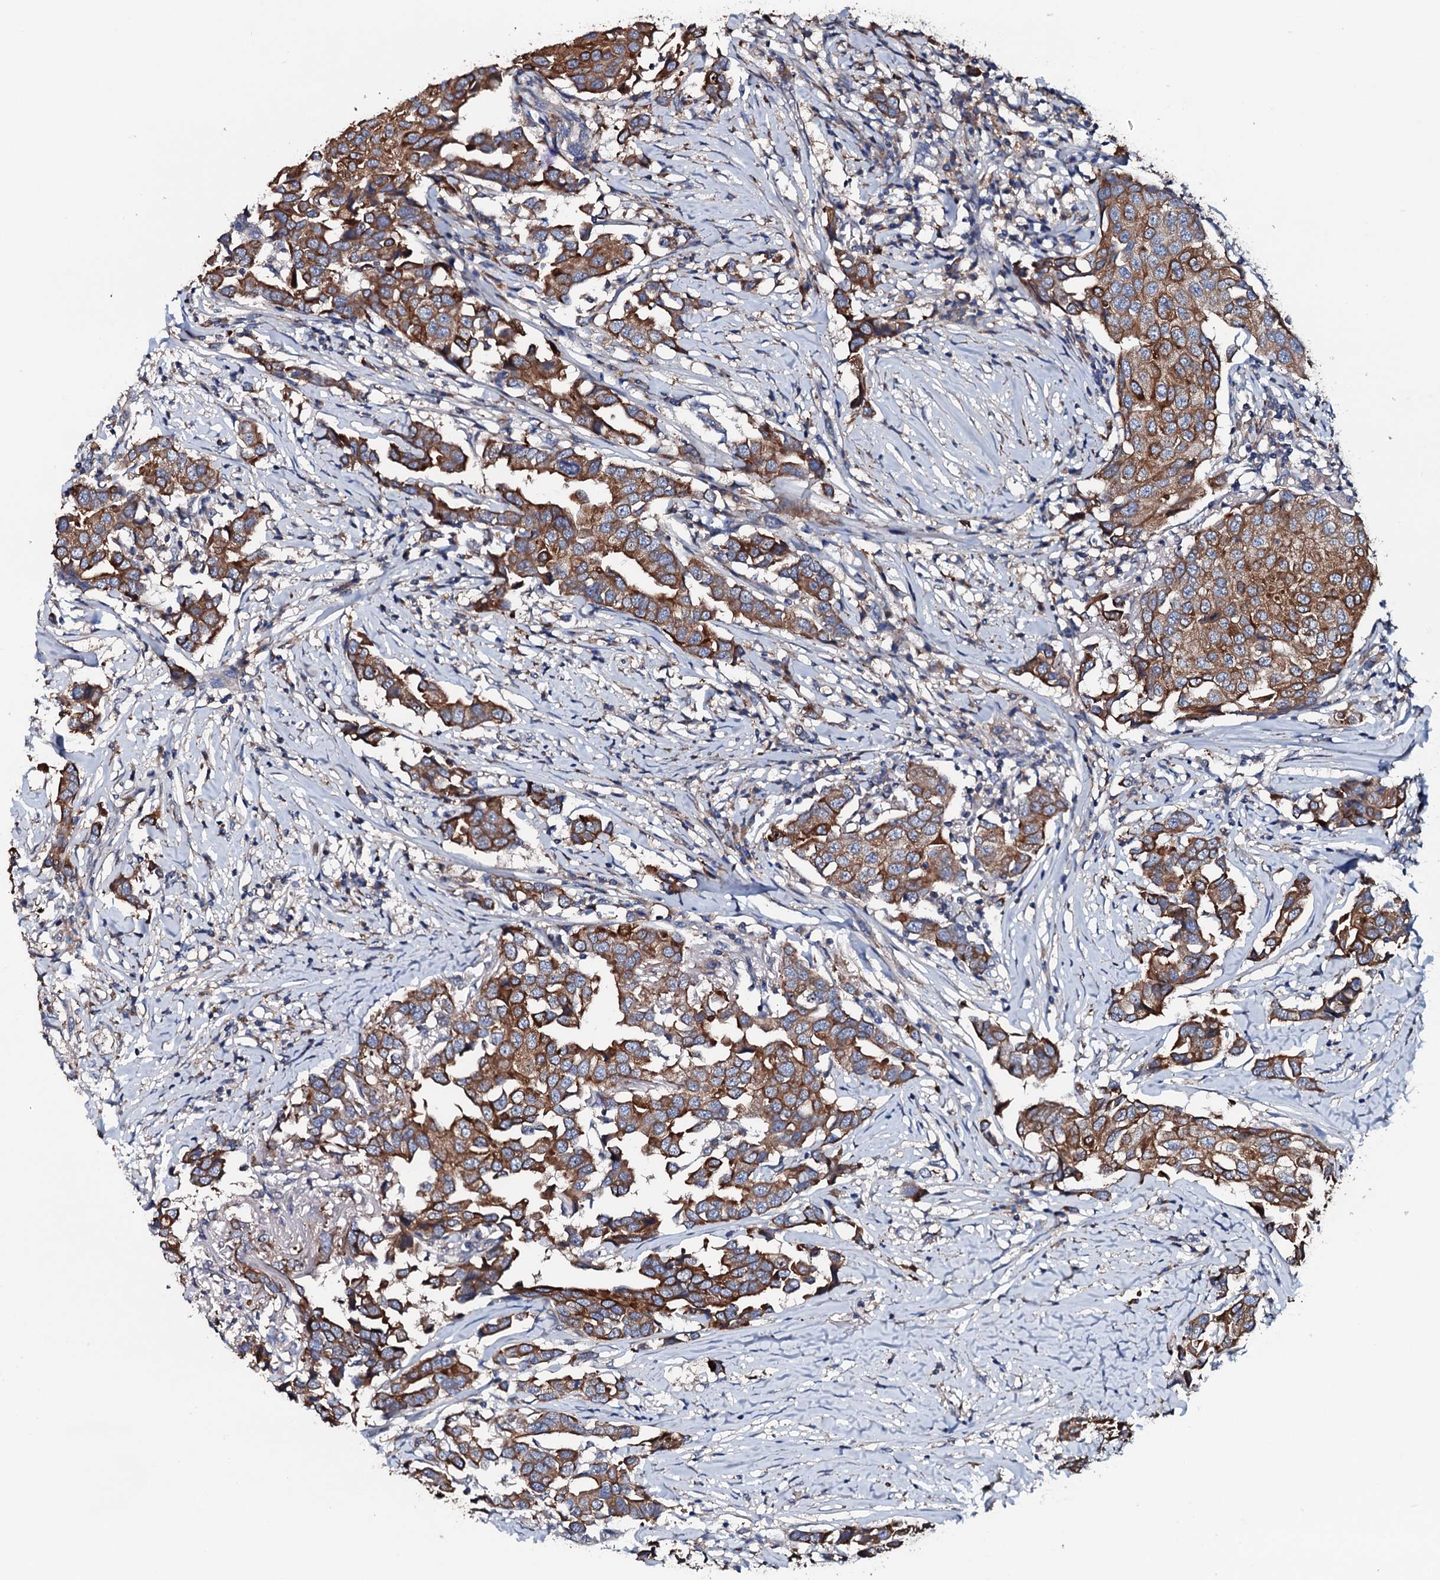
{"staining": {"intensity": "strong", "quantity": ">75%", "location": "cytoplasmic/membranous"}, "tissue": "breast cancer", "cell_type": "Tumor cells", "image_type": "cancer", "snomed": [{"axis": "morphology", "description": "Duct carcinoma"}, {"axis": "topography", "description": "Breast"}], "caption": "Protein staining shows strong cytoplasmic/membranous staining in approximately >75% of tumor cells in breast intraductal carcinoma.", "gene": "NEK1", "patient": {"sex": "female", "age": 80}}